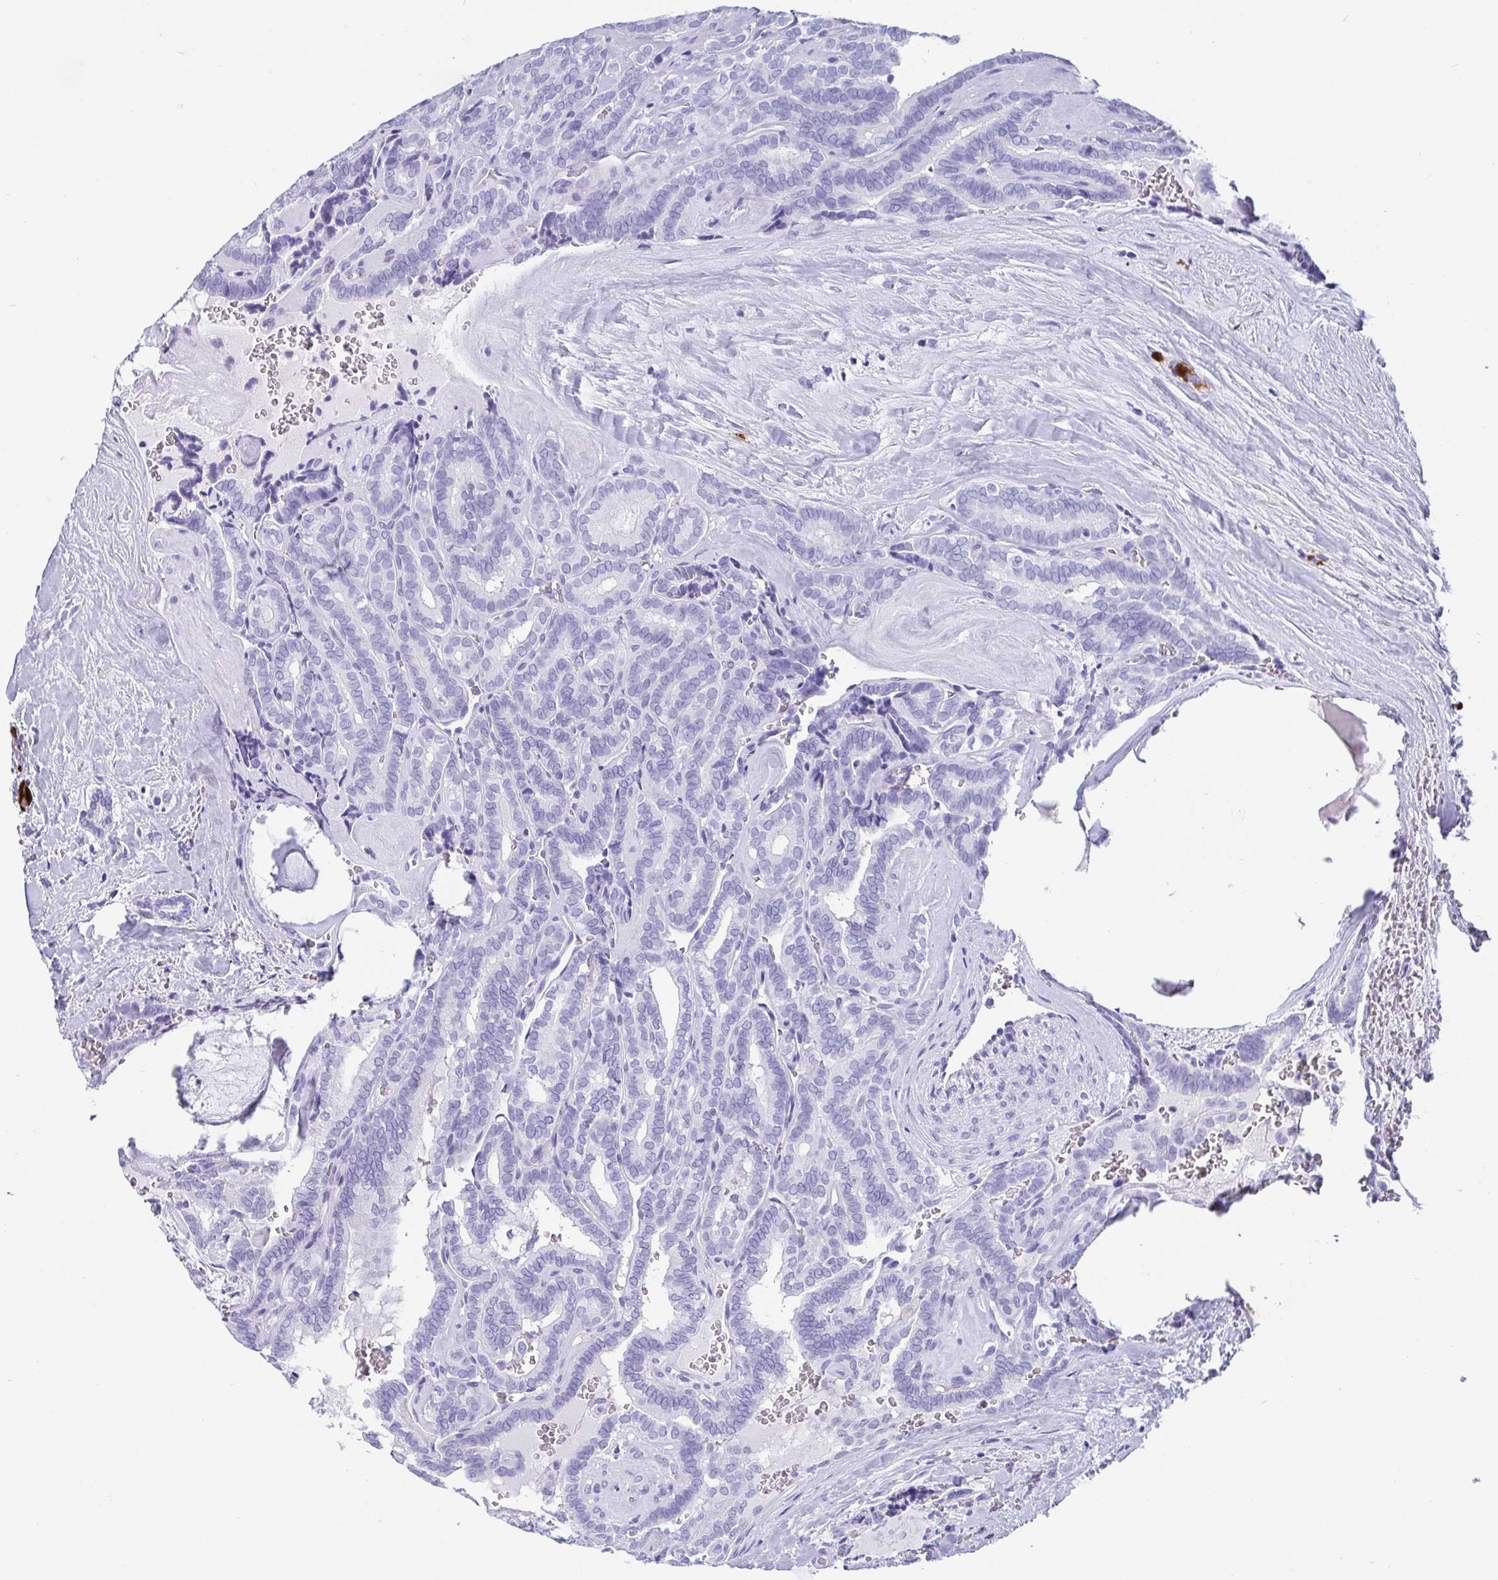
{"staining": {"intensity": "negative", "quantity": "none", "location": "none"}, "tissue": "thyroid cancer", "cell_type": "Tumor cells", "image_type": "cancer", "snomed": [{"axis": "morphology", "description": "Papillary adenocarcinoma, NOS"}, {"axis": "topography", "description": "Thyroid gland"}], "caption": "Photomicrograph shows no protein positivity in tumor cells of thyroid cancer tissue.", "gene": "SCGN", "patient": {"sex": "female", "age": 21}}